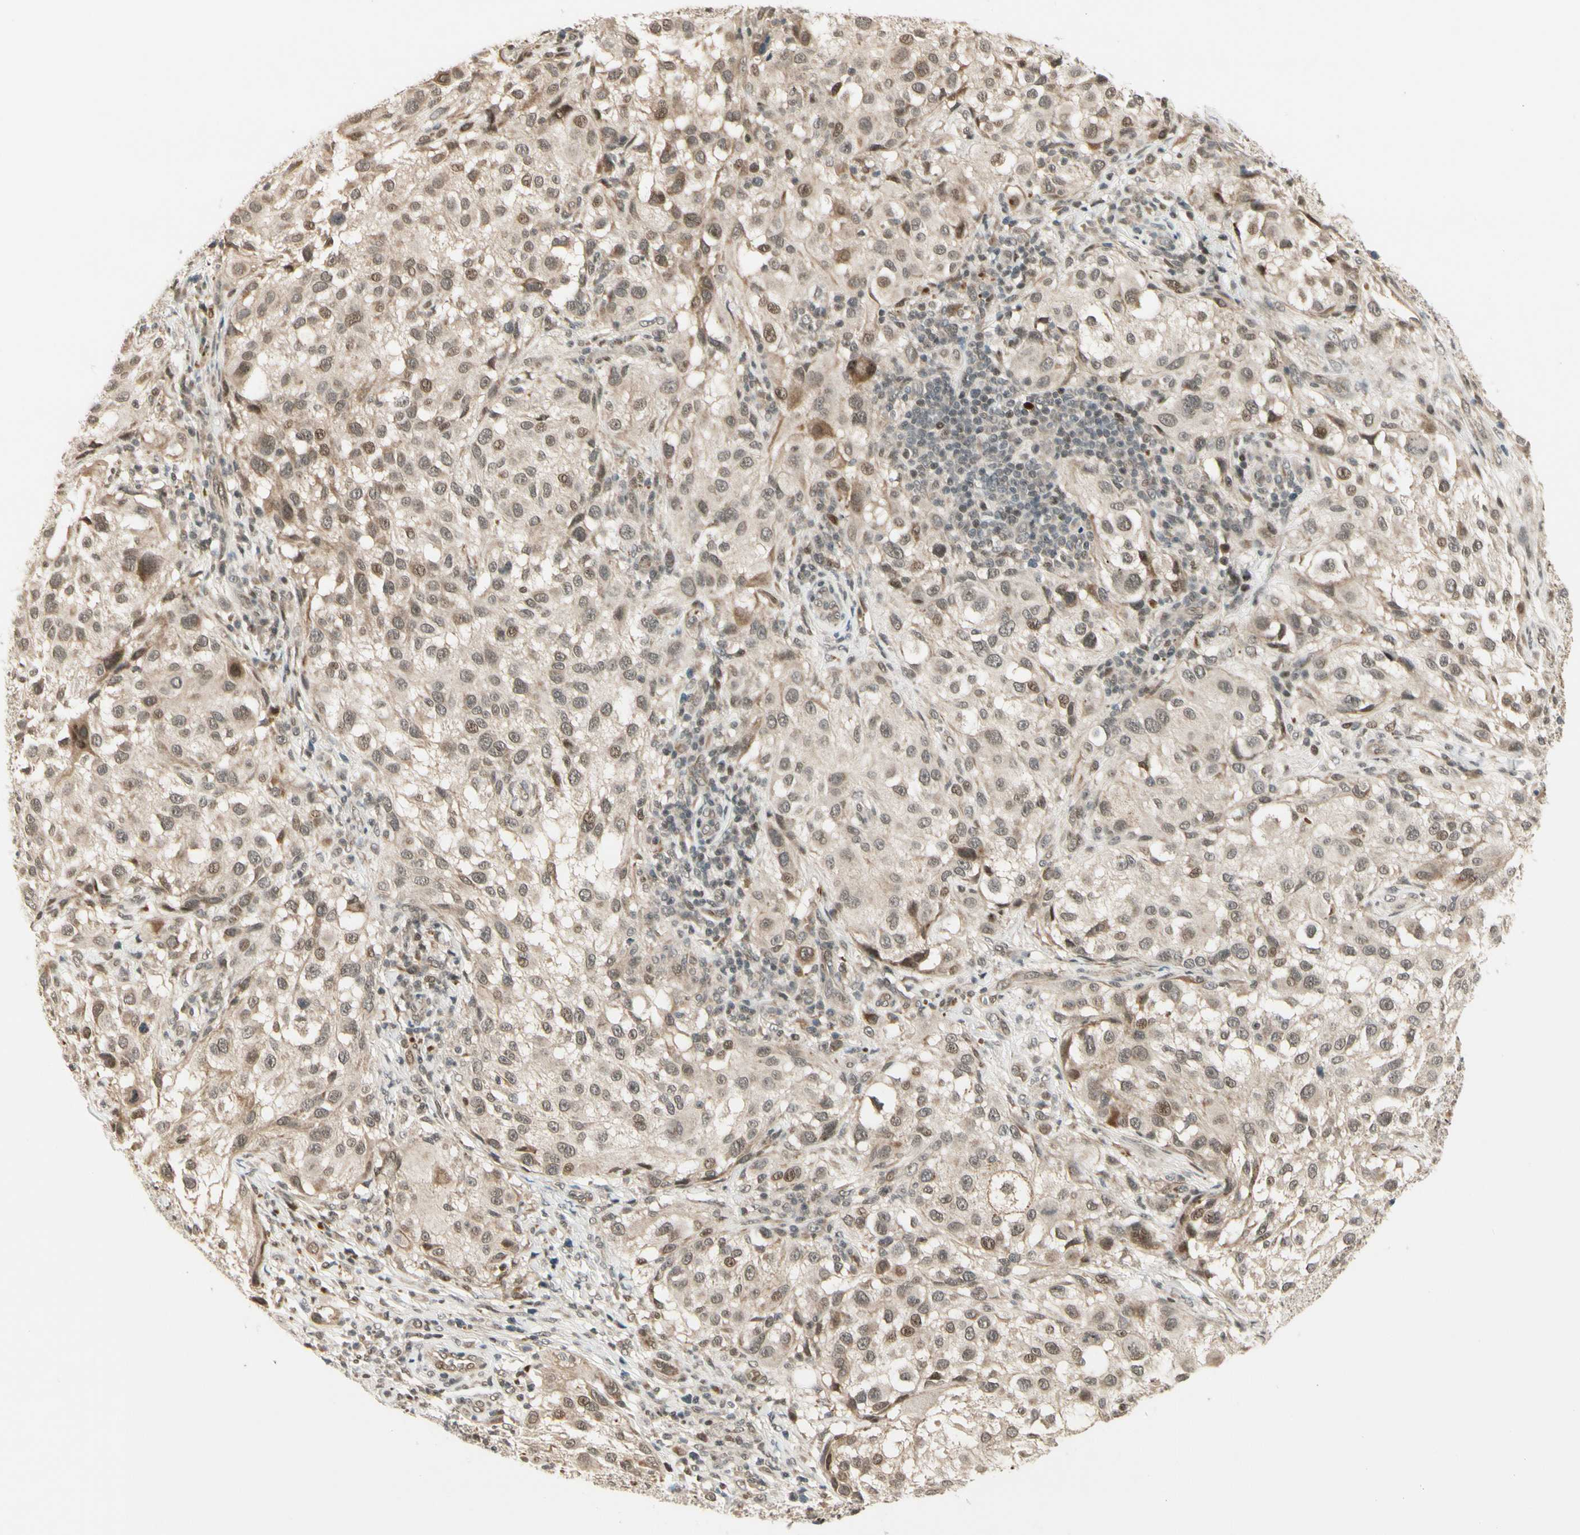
{"staining": {"intensity": "weak", "quantity": "25%-75%", "location": "cytoplasmic/membranous,nuclear"}, "tissue": "melanoma", "cell_type": "Tumor cells", "image_type": "cancer", "snomed": [{"axis": "morphology", "description": "Necrosis, NOS"}, {"axis": "morphology", "description": "Malignant melanoma, NOS"}, {"axis": "topography", "description": "Skin"}], "caption": "The immunohistochemical stain highlights weak cytoplasmic/membranous and nuclear staining in tumor cells of melanoma tissue.", "gene": "CDK11A", "patient": {"sex": "female", "age": 87}}